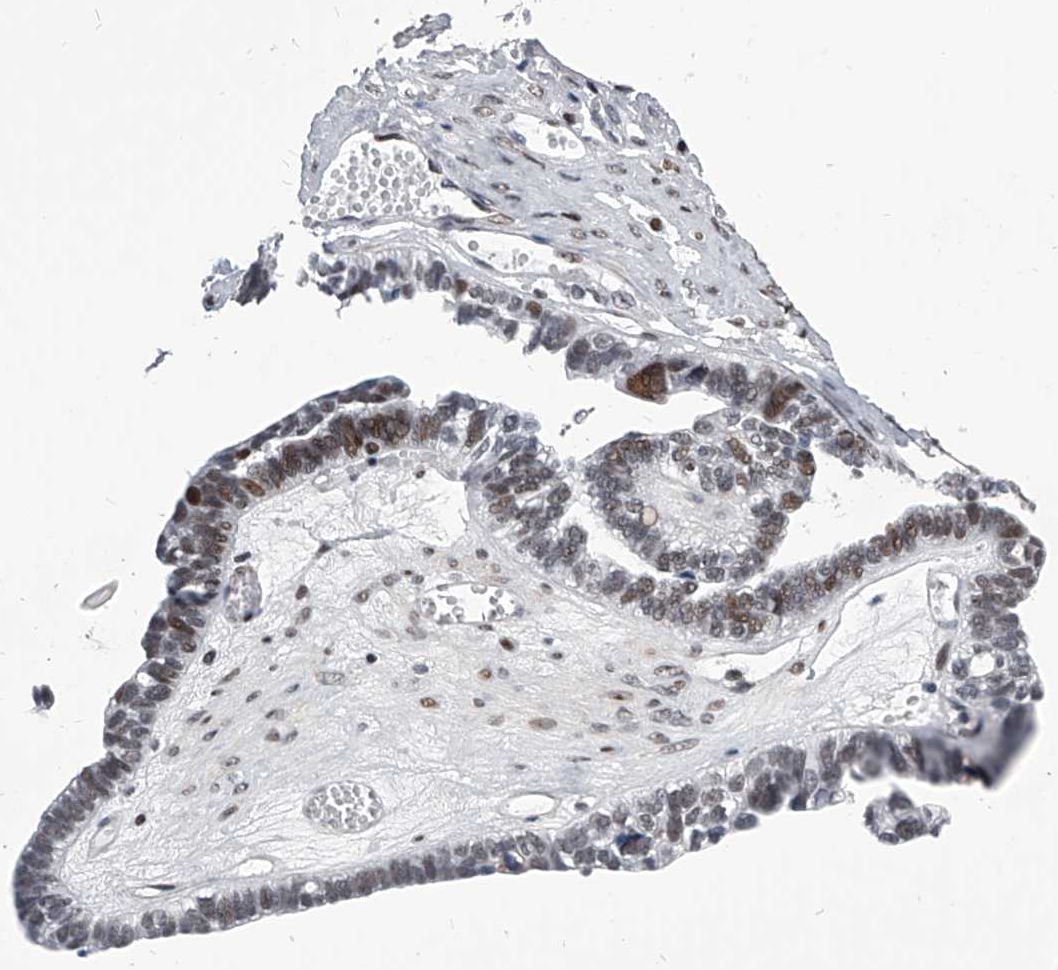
{"staining": {"intensity": "moderate", "quantity": "25%-75%", "location": "nuclear"}, "tissue": "ovarian cancer", "cell_type": "Tumor cells", "image_type": "cancer", "snomed": [{"axis": "morphology", "description": "Cystadenocarcinoma, serous, NOS"}, {"axis": "topography", "description": "Ovary"}], "caption": "Immunohistochemical staining of human ovarian cancer (serous cystadenocarcinoma) shows medium levels of moderate nuclear protein positivity in about 25%-75% of tumor cells. (DAB = brown stain, brightfield microscopy at high magnification).", "gene": "CMTR1", "patient": {"sex": "female", "age": 79}}